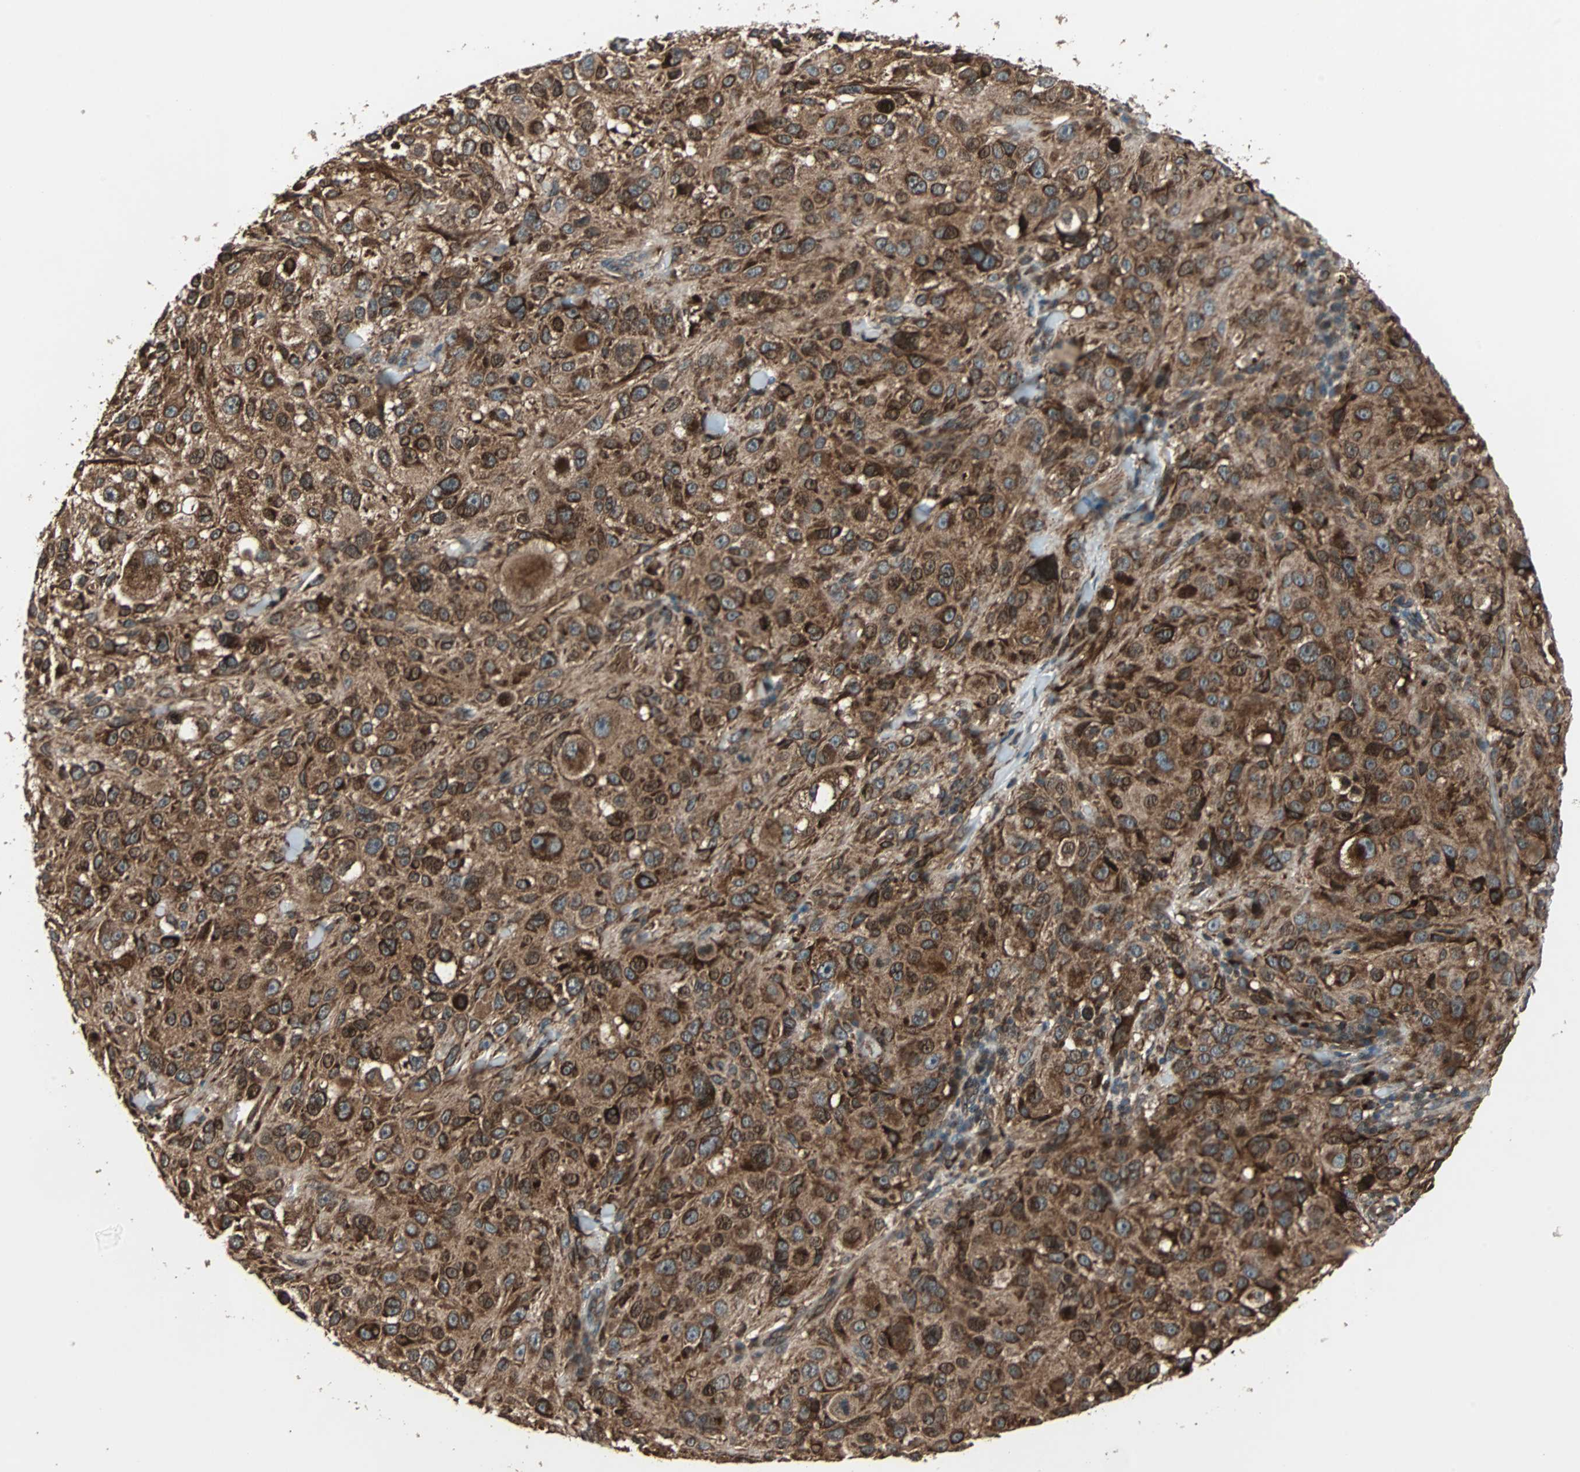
{"staining": {"intensity": "strong", "quantity": ">75%", "location": "cytoplasmic/membranous"}, "tissue": "melanoma", "cell_type": "Tumor cells", "image_type": "cancer", "snomed": [{"axis": "morphology", "description": "Necrosis, NOS"}, {"axis": "morphology", "description": "Malignant melanoma, NOS"}, {"axis": "topography", "description": "Skin"}], "caption": "Immunohistochemical staining of human melanoma demonstrates strong cytoplasmic/membranous protein staining in approximately >75% of tumor cells.", "gene": "RAB7A", "patient": {"sex": "female", "age": 87}}